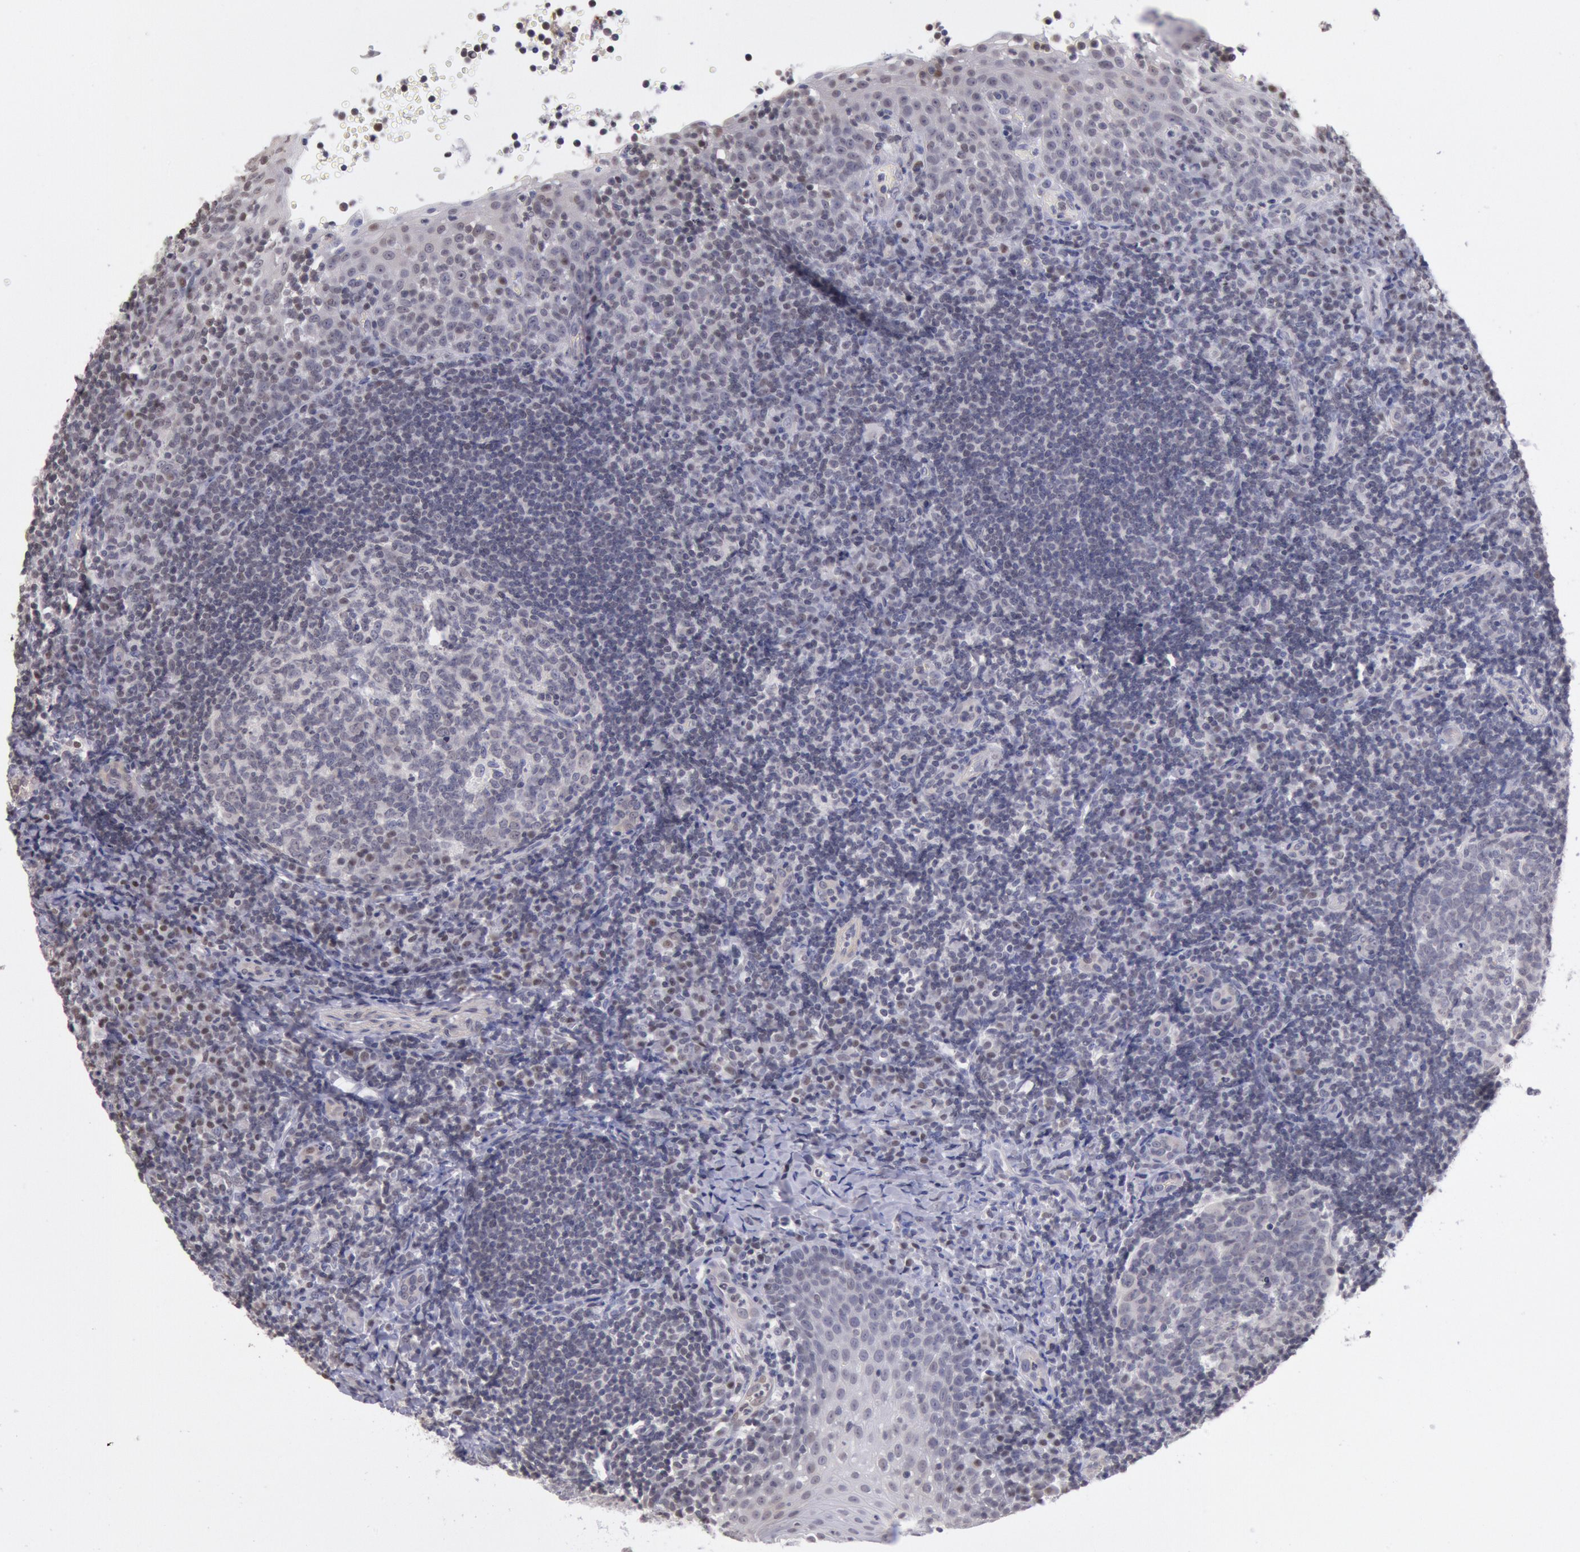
{"staining": {"intensity": "weak", "quantity": "<25%", "location": "nuclear"}, "tissue": "tonsil", "cell_type": "Germinal center cells", "image_type": "normal", "snomed": [{"axis": "morphology", "description": "Normal tissue, NOS"}, {"axis": "topography", "description": "Tonsil"}], "caption": "Tonsil stained for a protein using IHC demonstrates no staining germinal center cells.", "gene": "MYH6", "patient": {"sex": "female", "age": 40}}